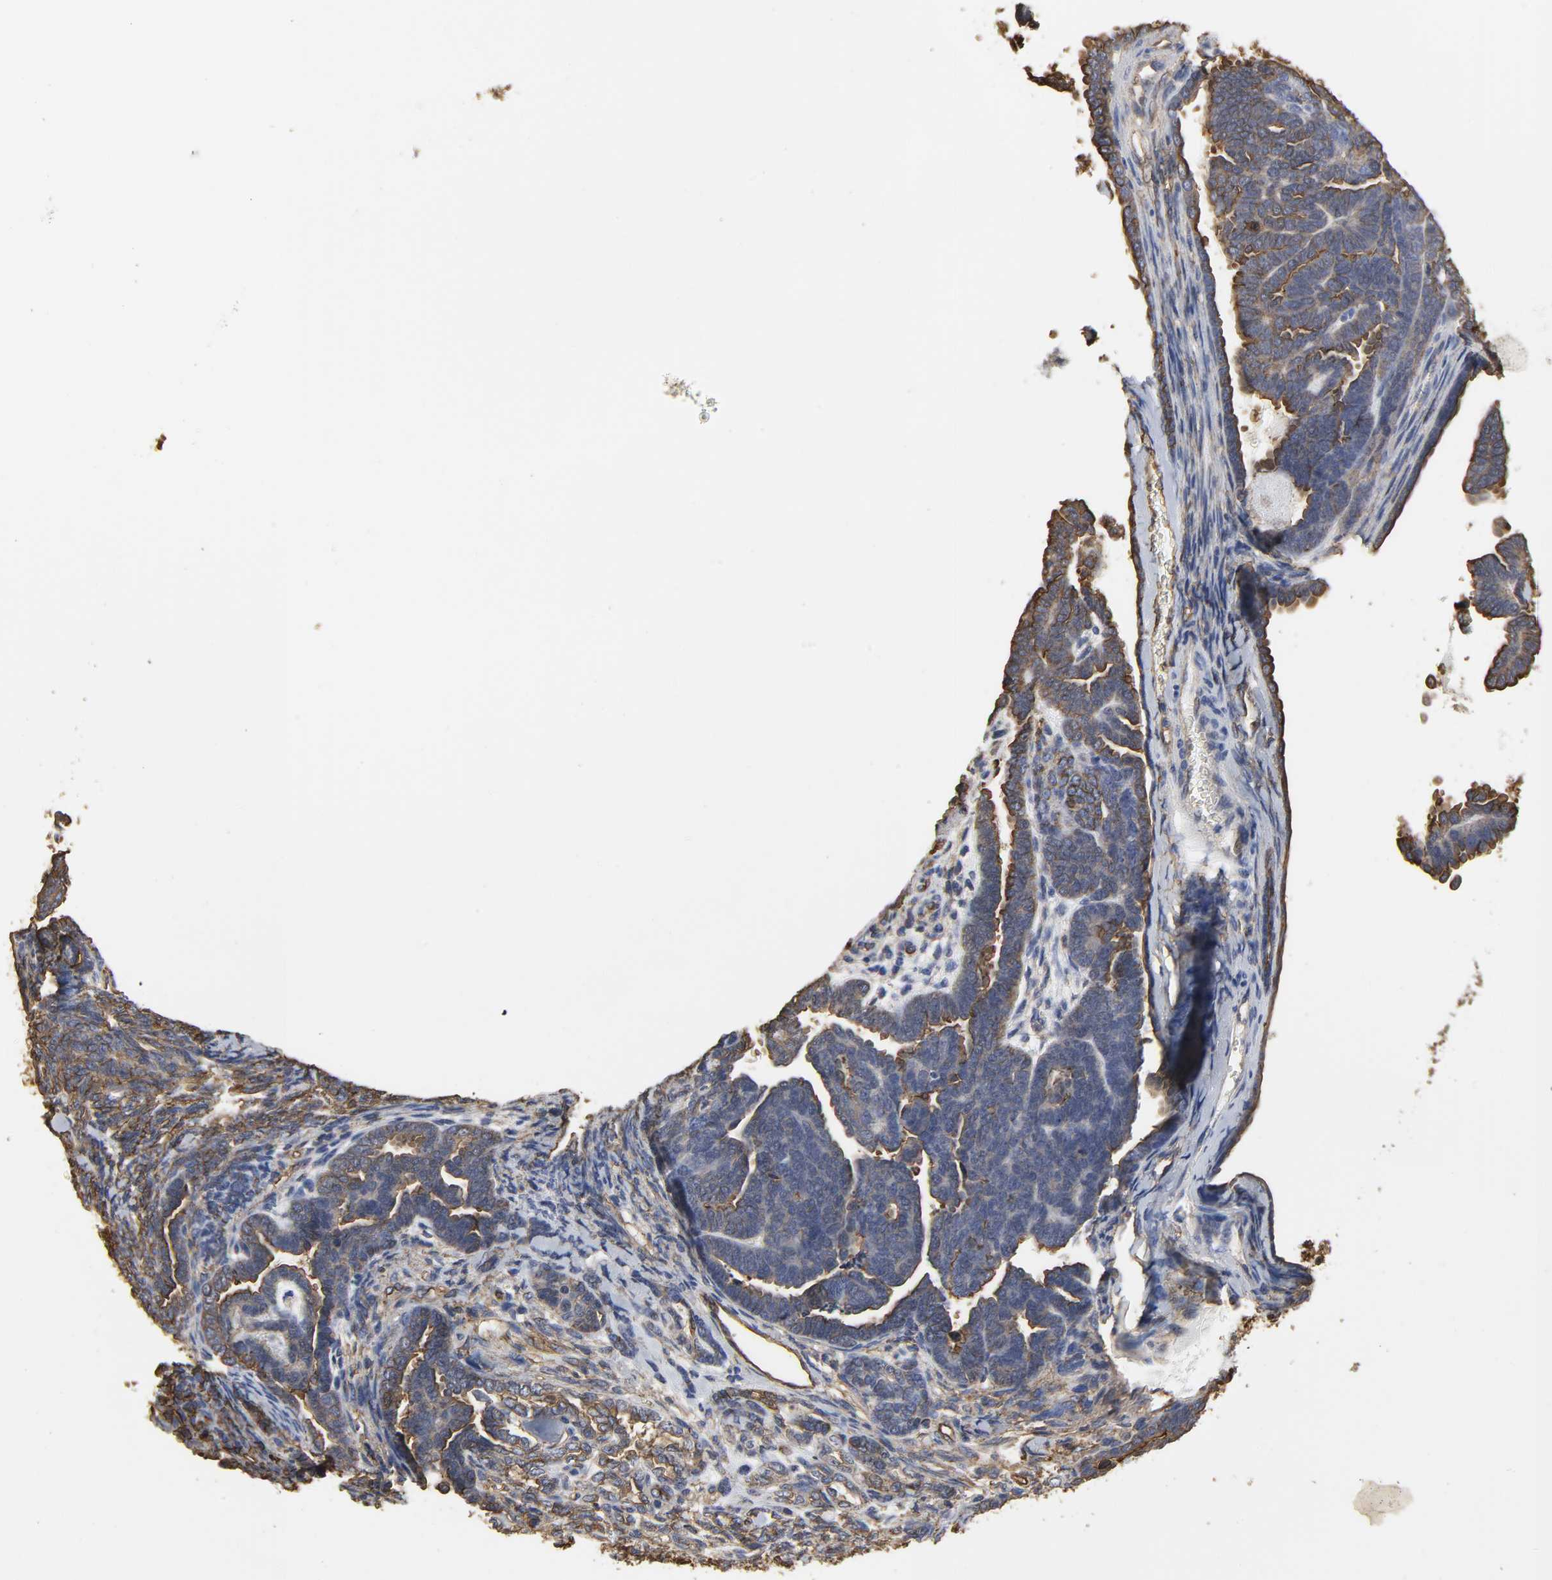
{"staining": {"intensity": "moderate", "quantity": "25%-75%", "location": "cytoplasmic/membranous"}, "tissue": "endometrial cancer", "cell_type": "Tumor cells", "image_type": "cancer", "snomed": [{"axis": "morphology", "description": "Neoplasm, malignant, NOS"}, {"axis": "topography", "description": "Endometrium"}], "caption": "Endometrial cancer (neoplasm (malignant)) stained with a brown dye shows moderate cytoplasmic/membranous positive staining in about 25%-75% of tumor cells.", "gene": "ANXA2", "patient": {"sex": "female", "age": 74}}